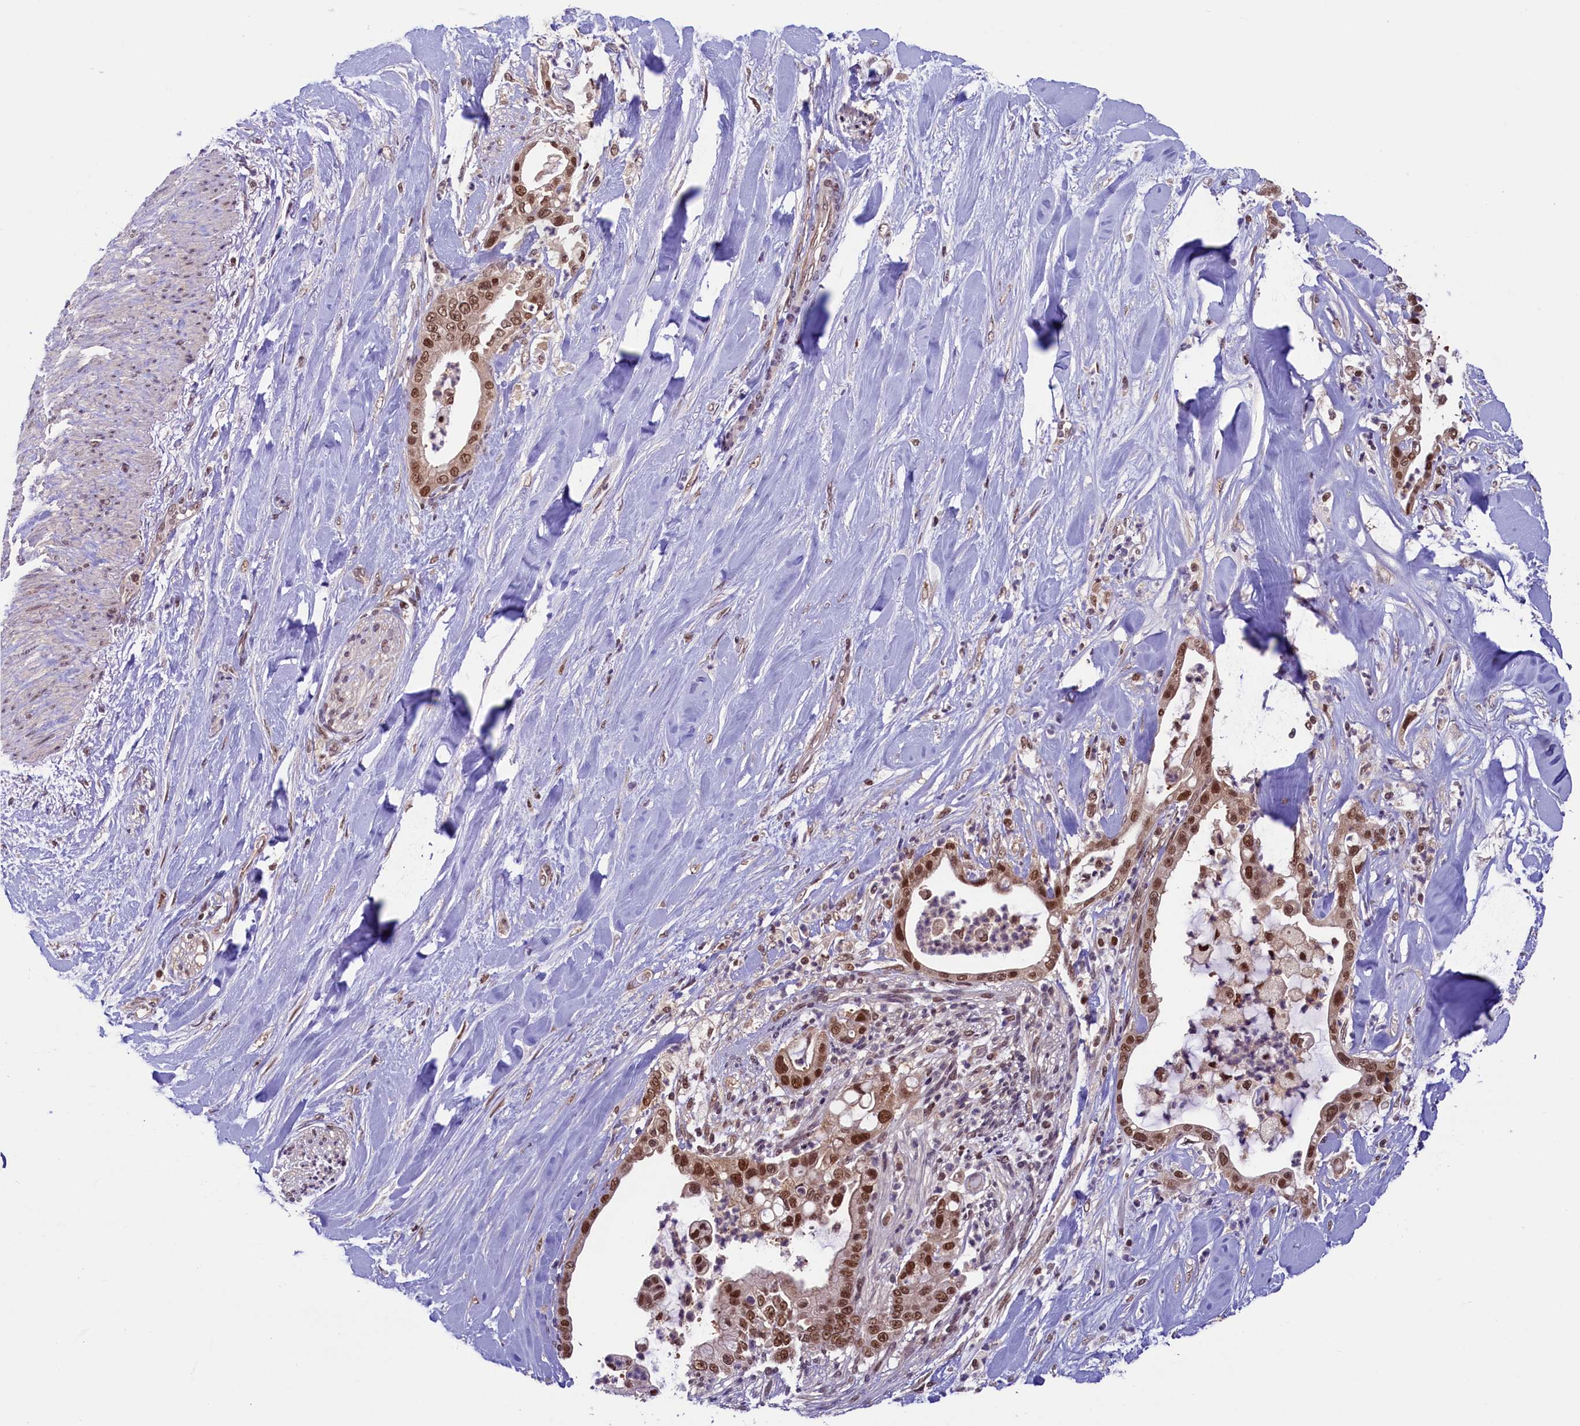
{"staining": {"intensity": "strong", "quantity": ">75%", "location": "cytoplasmic/membranous,nuclear"}, "tissue": "liver cancer", "cell_type": "Tumor cells", "image_type": "cancer", "snomed": [{"axis": "morphology", "description": "Cholangiocarcinoma"}, {"axis": "topography", "description": "Liver"}], "caption": "Immunohistochemistry (DAB (3,3'-diaminobenzidine)) staining of liver cholangiocarcinoma shows strong cytoplasmic/membranous and nuclear protein positivity in approximately >75% of tumor cells.", "gene": "SLC7A6OS", "patient": {"sex": "female", "age": 54}}